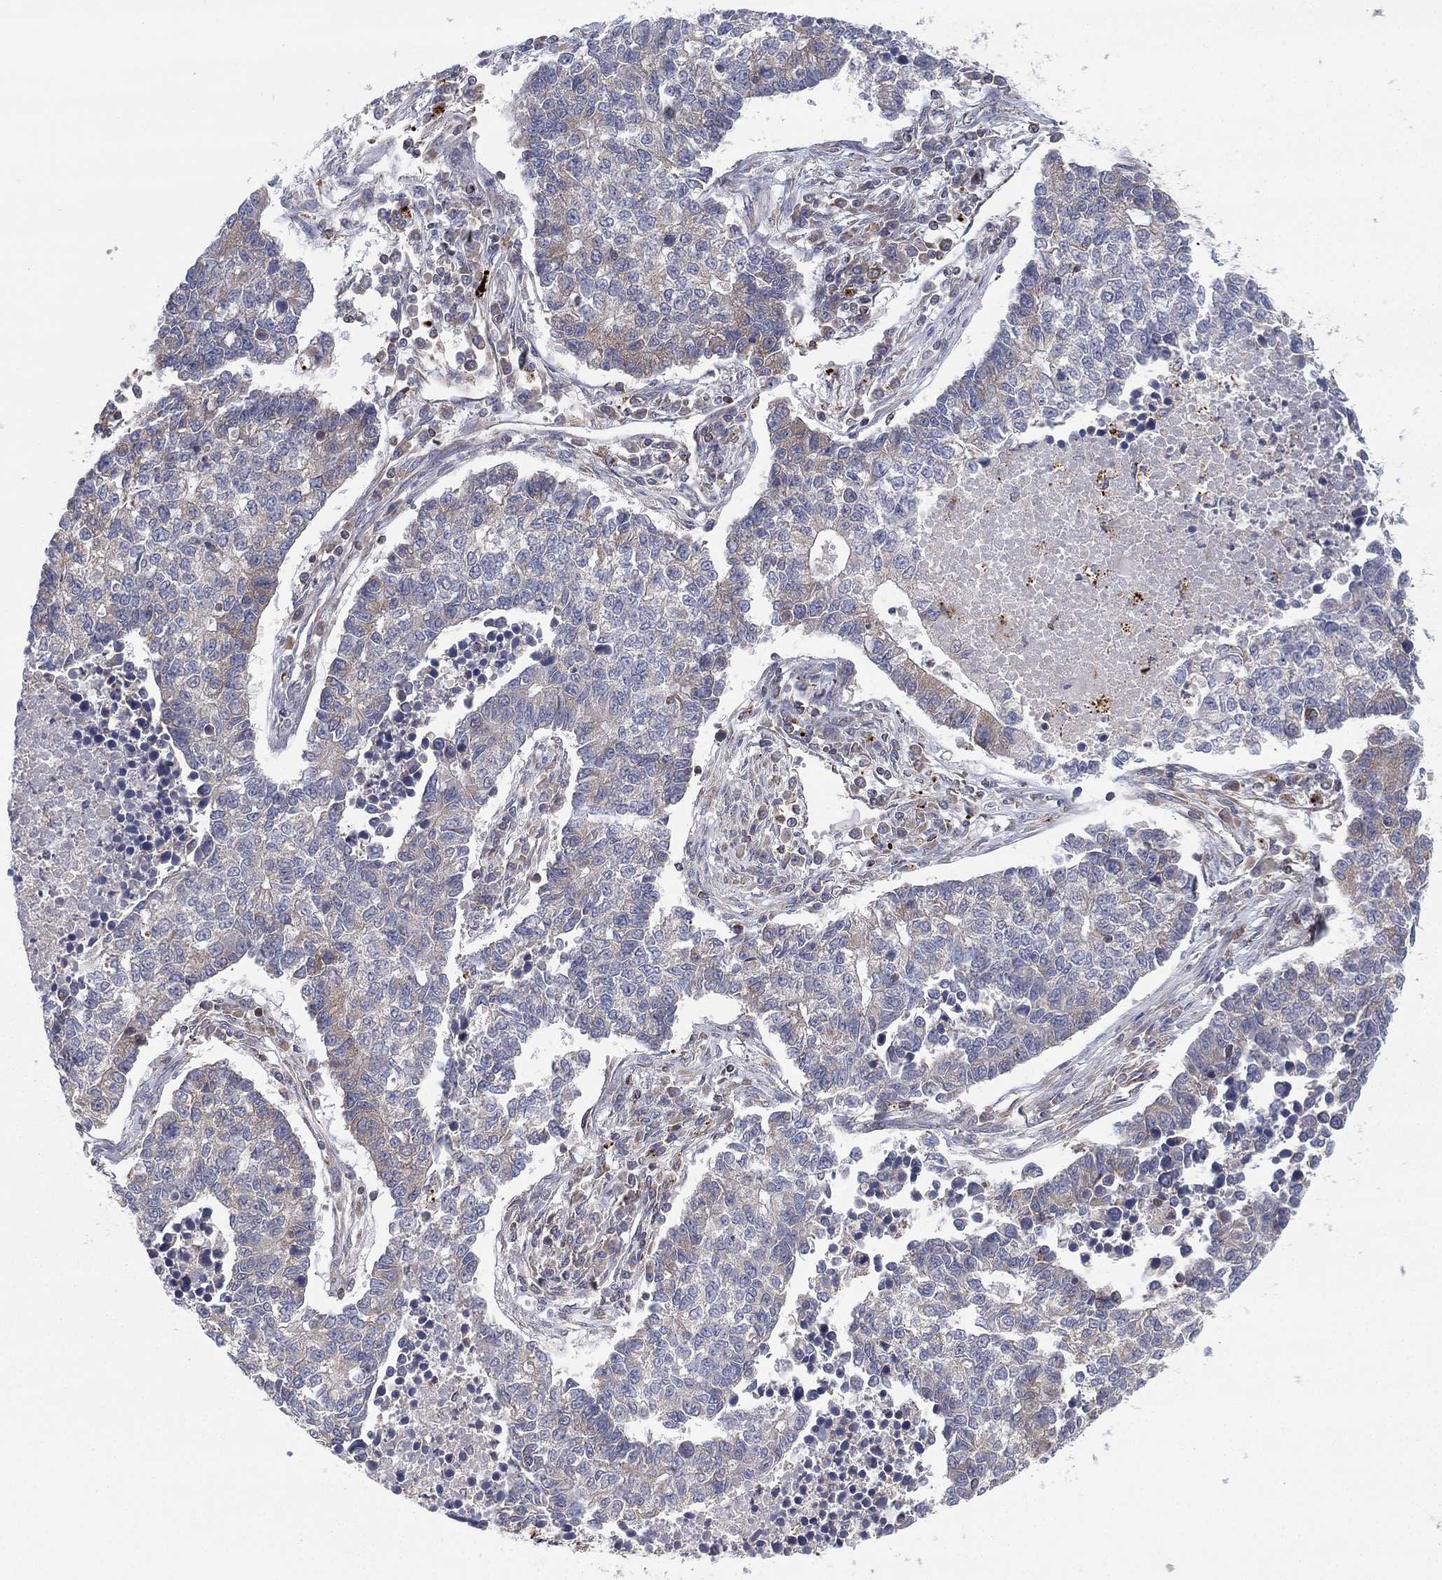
{"staining": {"intensity": "weak", "quantity": "<25%", "location": "cytoplasmic/membranous"}, "tissue": "lung cancer", "cell_type": "Tumor cells", "image_type": "cancer", "snomed": [{"axis": "morphology", "description": "Adenocarcinoma, NOS"}, {"axis": "topography", "description": "Lung"}], "caption": "Tumor cells are negative for protein expression in human lung cancer.", "gene": "CYB5B", "patient": {"sex": "male", "age": 57}}